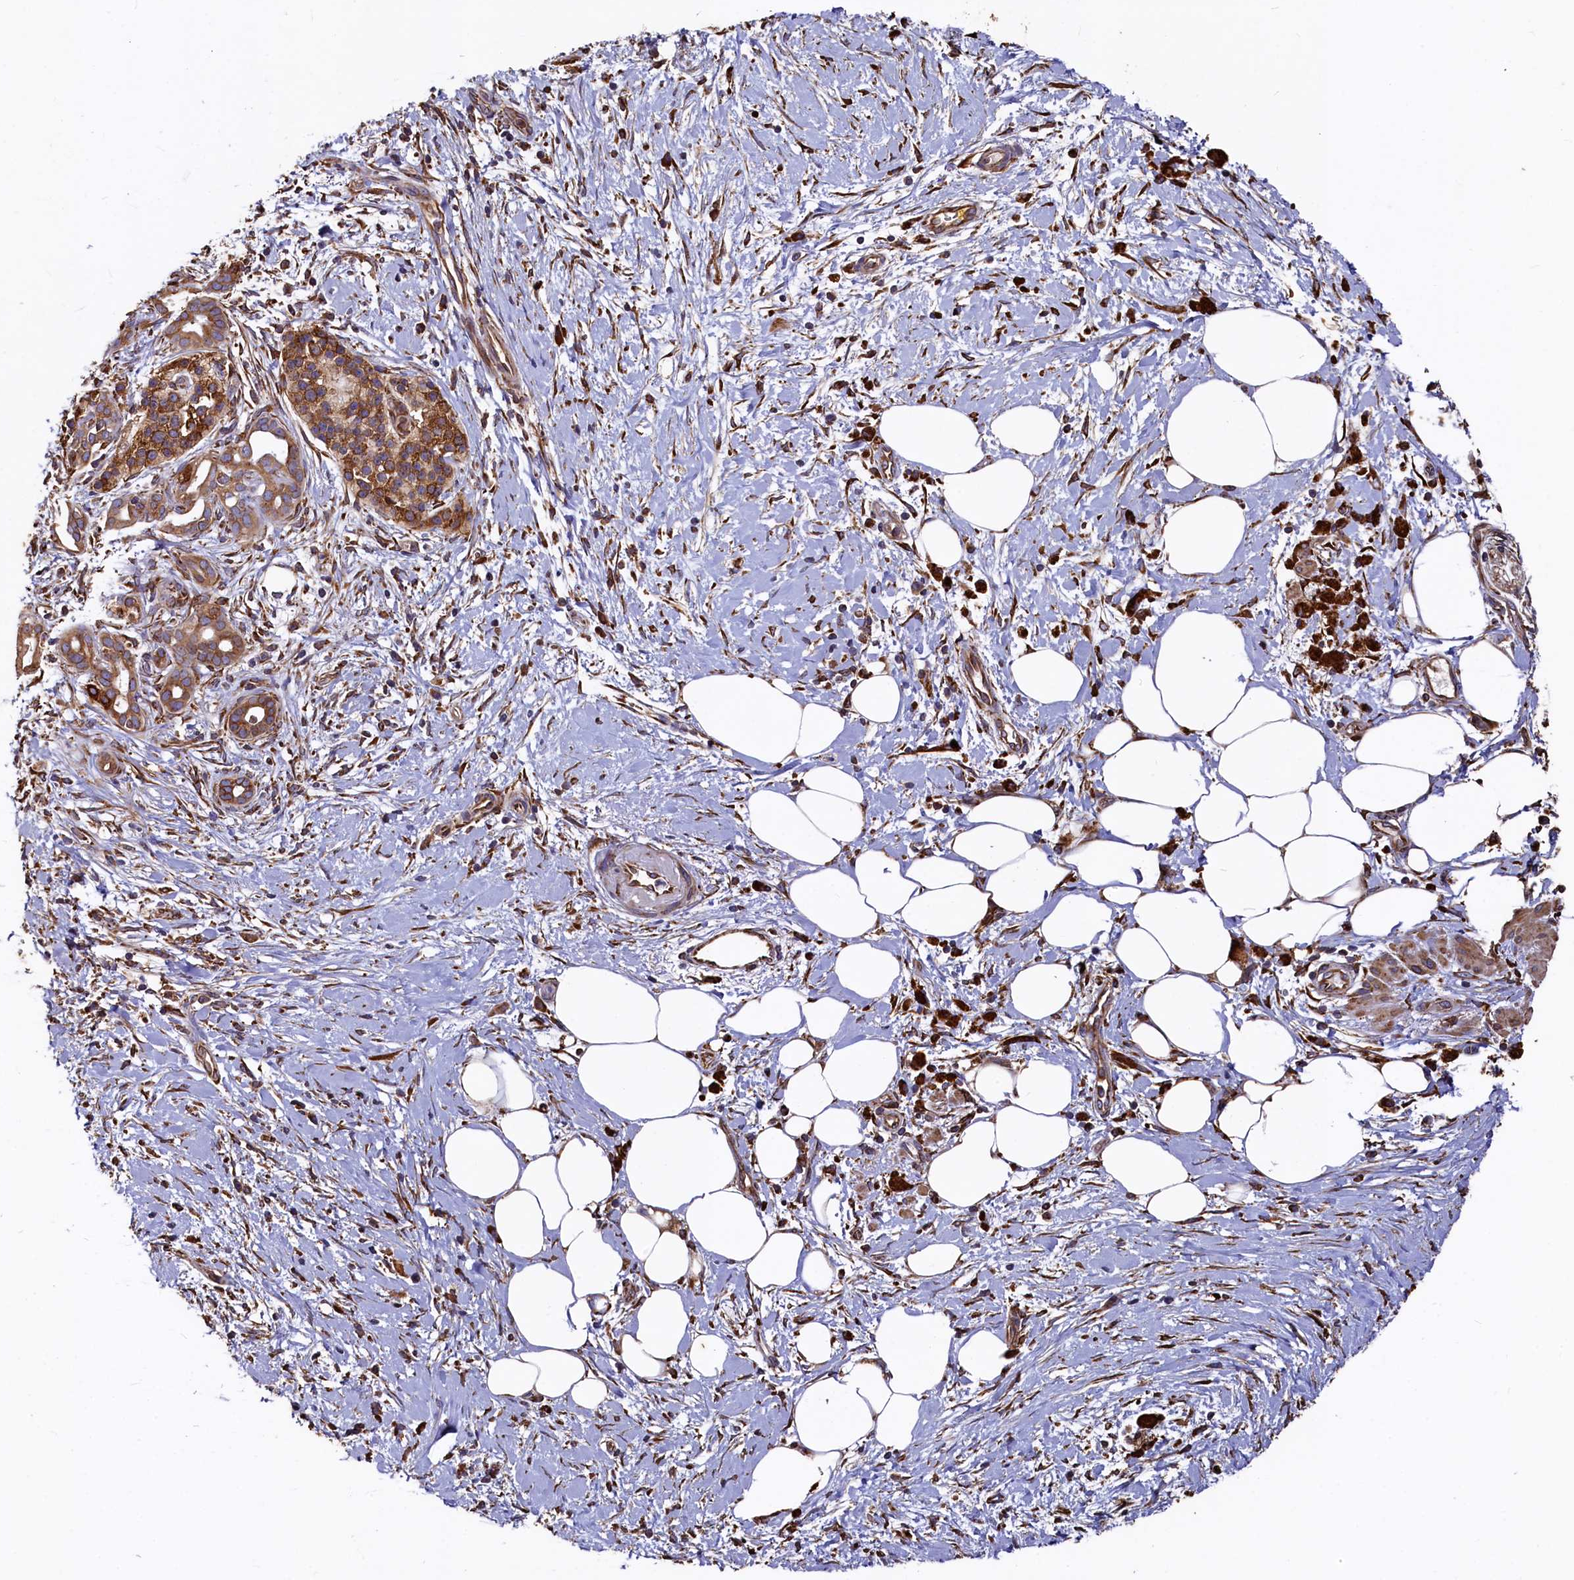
{"staining": {"intensity": "strong", "quantity": ">75%", "location": "cytoplasmic/membranous"}, "tissue": "pancreatic cancer", "cell_type": "Tumor cells", "image_type": "cancer", "snomed": [{"axis": "morphology", "description": "Adenocarcinoma, NOS"}, {"axis": "topography", "description": "Pancreas"}], "caption": "Pancreatic cancer stained for a protein demonstrates strong cytoplasmic/membranous positivity in tumor cells.", "gene": "NEURL1B", "patient": {"sex": "male", "age": 58}}